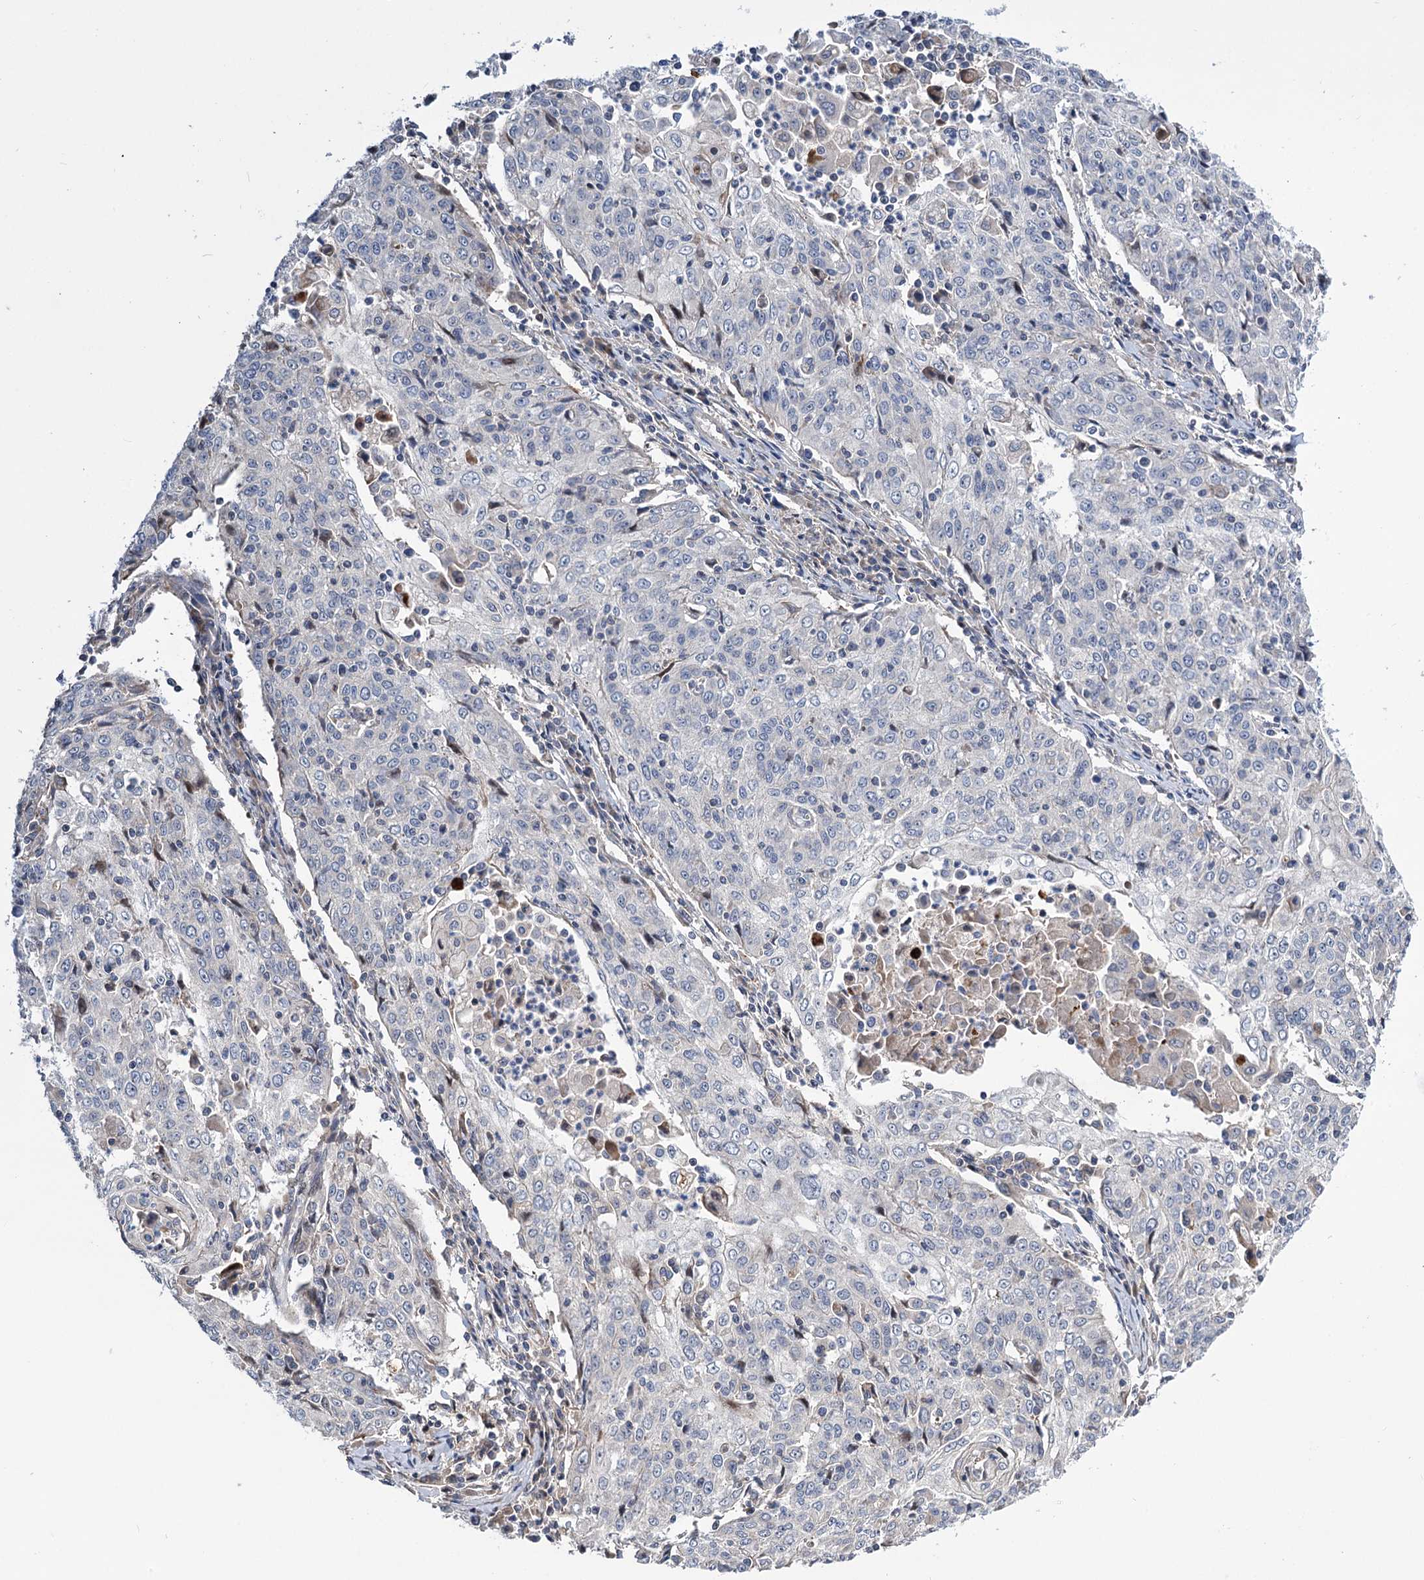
{"staining": {"intensity": "negative", "quantity": "none", "location": "none"}, "tissue": "cervical cancer", "cell_type": "Tumor cells", "image_type": "cancer", "snomed": [{"axis": "morphology", "description": "Squamous cell carcinoma, NOS"}, {"axis": "topography", "description": "Cervix"}], "caption": "Immunohistochemical staining of cervical cancer exhibits no significant expression in tumor cells. (DAB (3,3'-diaminobenzidine) immunohistochemistry with hematoxylin counter stain).", "gene": "UBR1", "patient": {"sex": "female", "age": 48}}